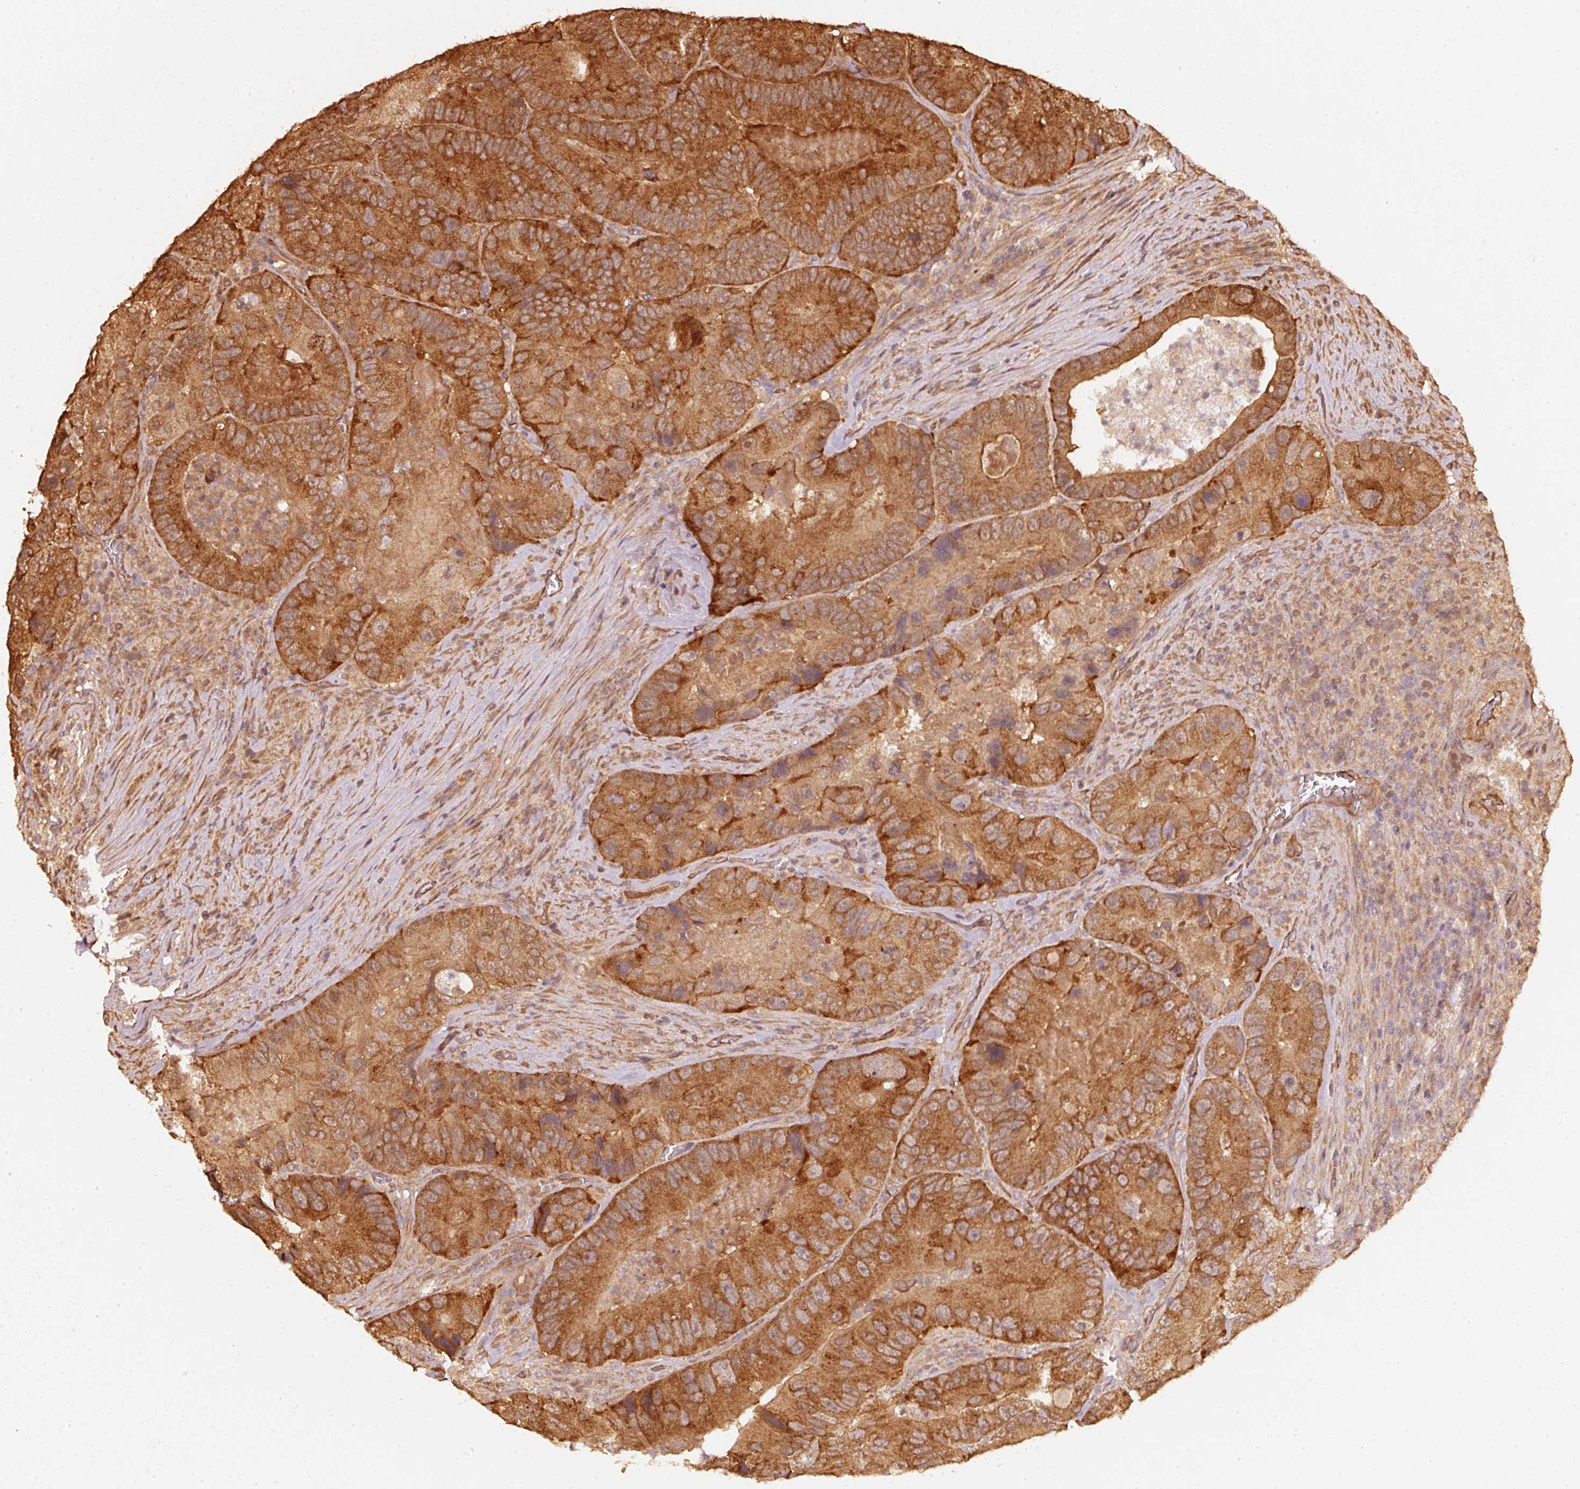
{"staining": {"intensity": "strong", "quantity": ">75%", "location": "cytoplasmic/membranous"}, "tissue": "colorectal cancer", "cell_type": "Tumor cells", "image_type": "cancer", "snomed": [{"axis": "morphology", "description": "Adenocarcinoma, NOS"}, {"axis": "topography", "description": "Colon"}], "caption": "A high-resolution micrograph shows immunohistochemistry staining of colorectal cancer, which reveals strong cytoplasmic/membranous staining in about >75% of tumor cells. (Stains: DAB in brown, nuclei in blue, Microscopy: brightfield microscopy at high magnification).", "gene": "STAU1", "patient": {"sex": "female", "age": 86}}